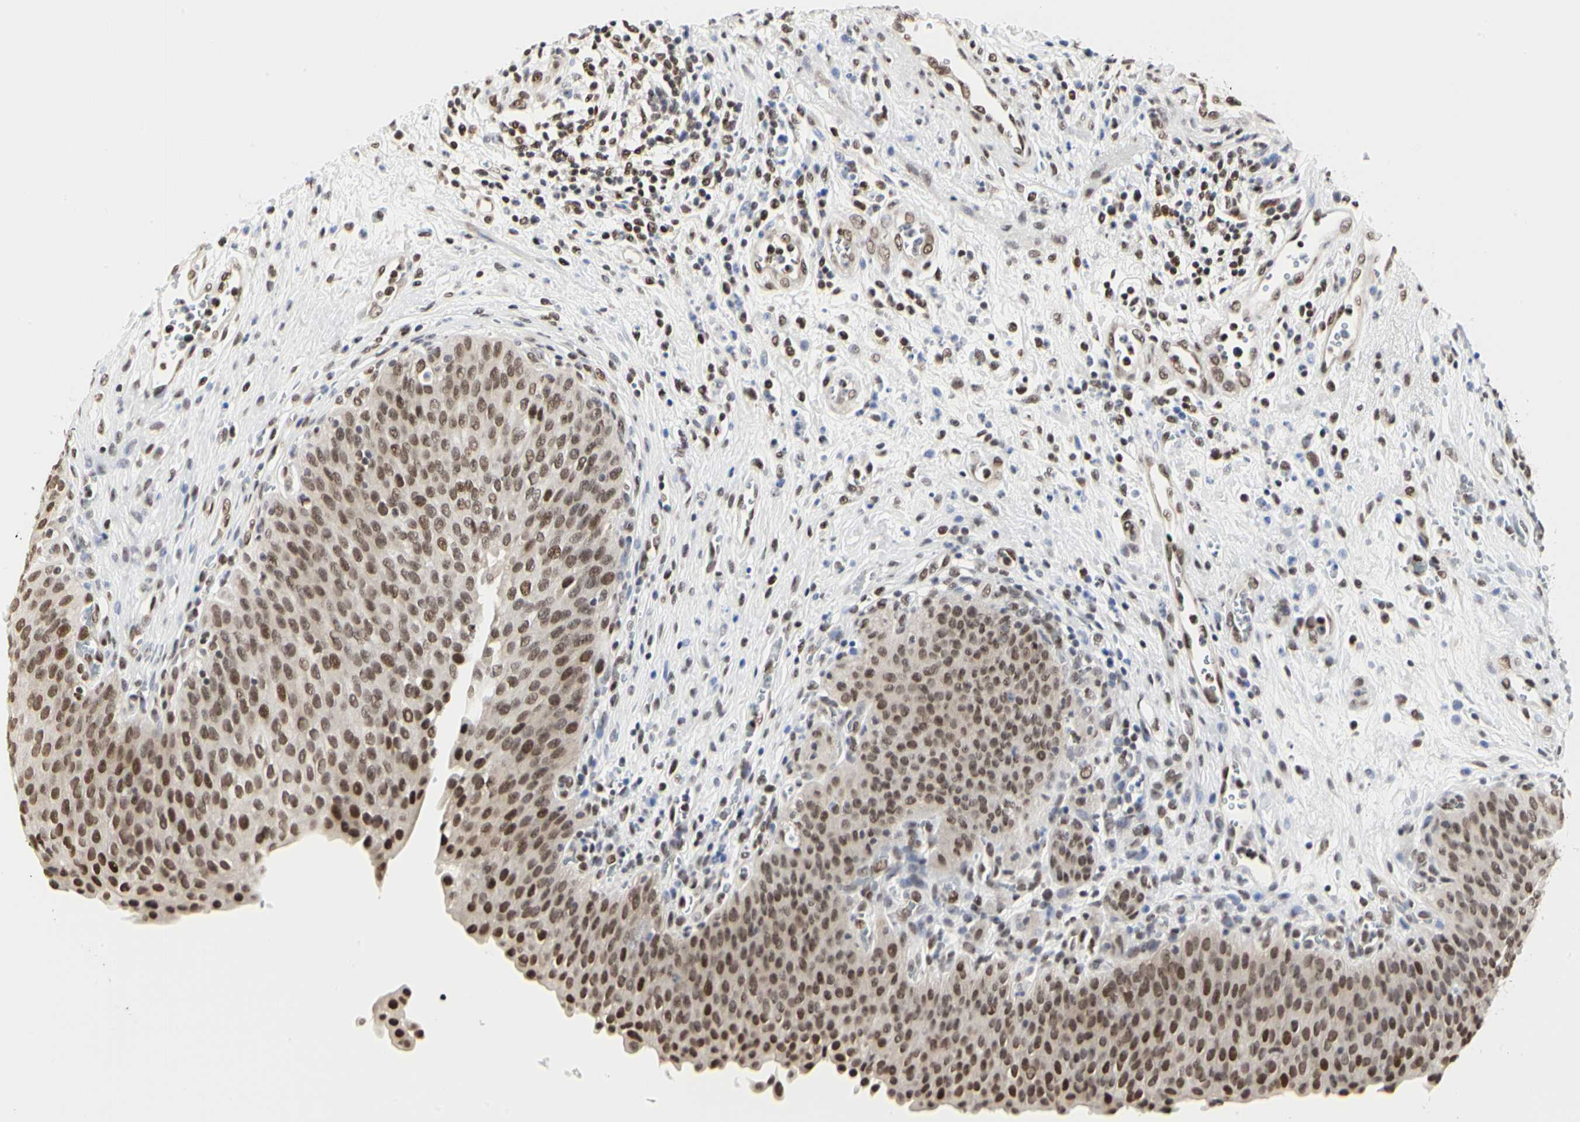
{"staining": {"intensity": "moderate", "quantity": ">75%", "location": "nuclear"}, "tissue": "urinary bladder", "cell_type": "Urothelial cells", "image_type": "normal", "snomed": [{"axis": "morphology", "description": "Normal tissue, NOS"}, {"axis": "morphology", "description": "Dysplasia, NOS"}, {"axis": "topography", "description": "Urinary bladder"}], "caption": "Immunohistochemical staining of normal human urinary bladder shows moderate nuclear protein expression in approximately >75% of urothelial cells.", "gene": "PRMT3", "patient": {"sex": "male", "age": 35}}